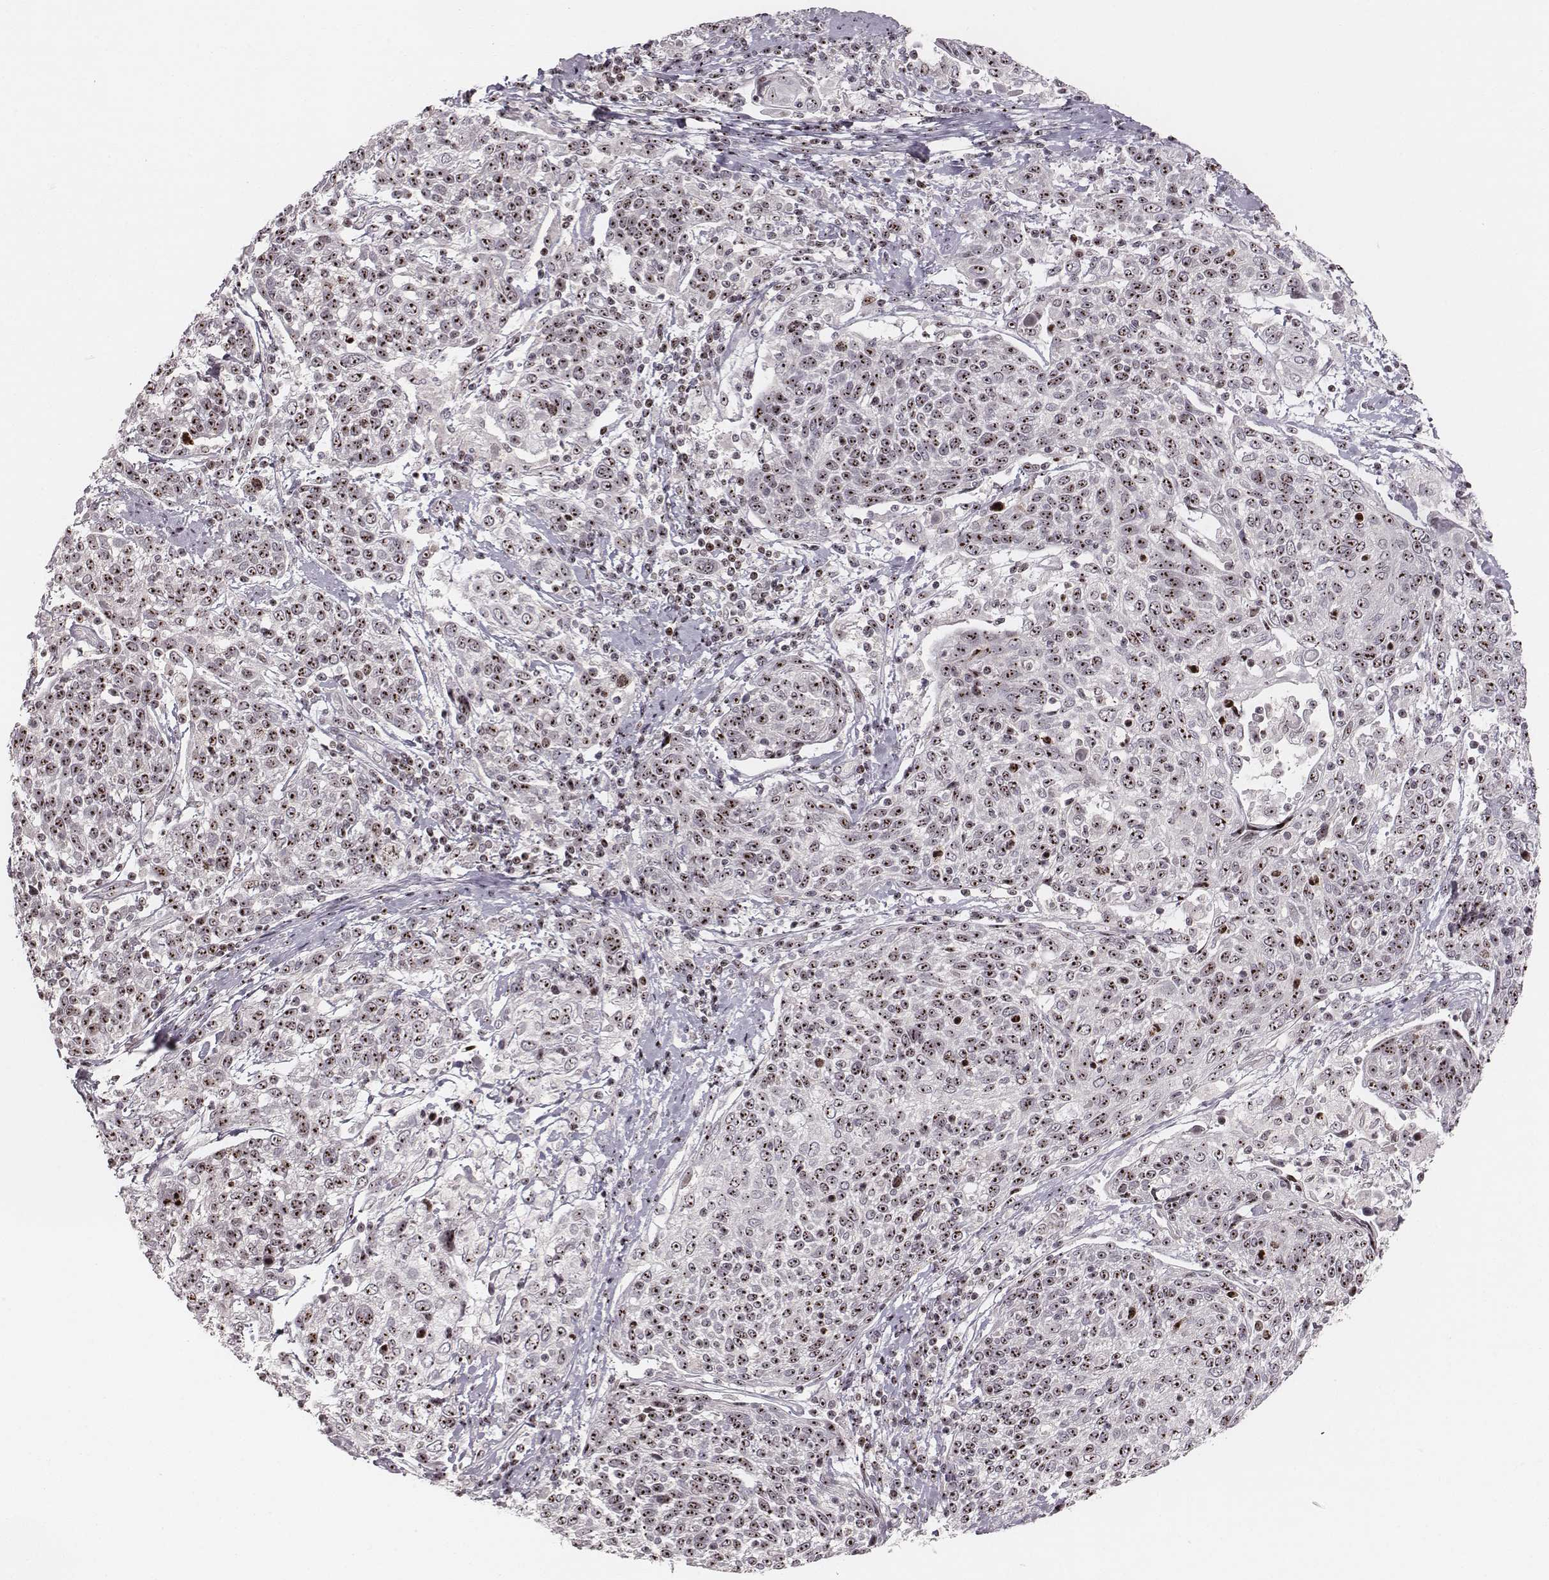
{"staining": {"intensity": "moderate", "quantity": ">75%", "location": "nuclear"}, "tissue": "cervical cancer", "cell_type": "Tumor cells", "image_type": "cancer", "snomed": [{"axis": "morphology", "description": "Squamous cell carcinoma, NOS"}, {"axis": "topography", "description": "Cervix"}], "caption": "Immunohistochemical staining of human squamous cell carcinoma (cervical) shows medium levels of moderate nuclear expression in about >75% of tumor cells. The protein of interest is stained brown, and the nuclei are stained in blue (DAB (3,3'-diaminobenzidine) IHC with brightfield microscopy, high magnification).", "gene": "NOP56", "patient": {"sex": "female", "age": 61}}